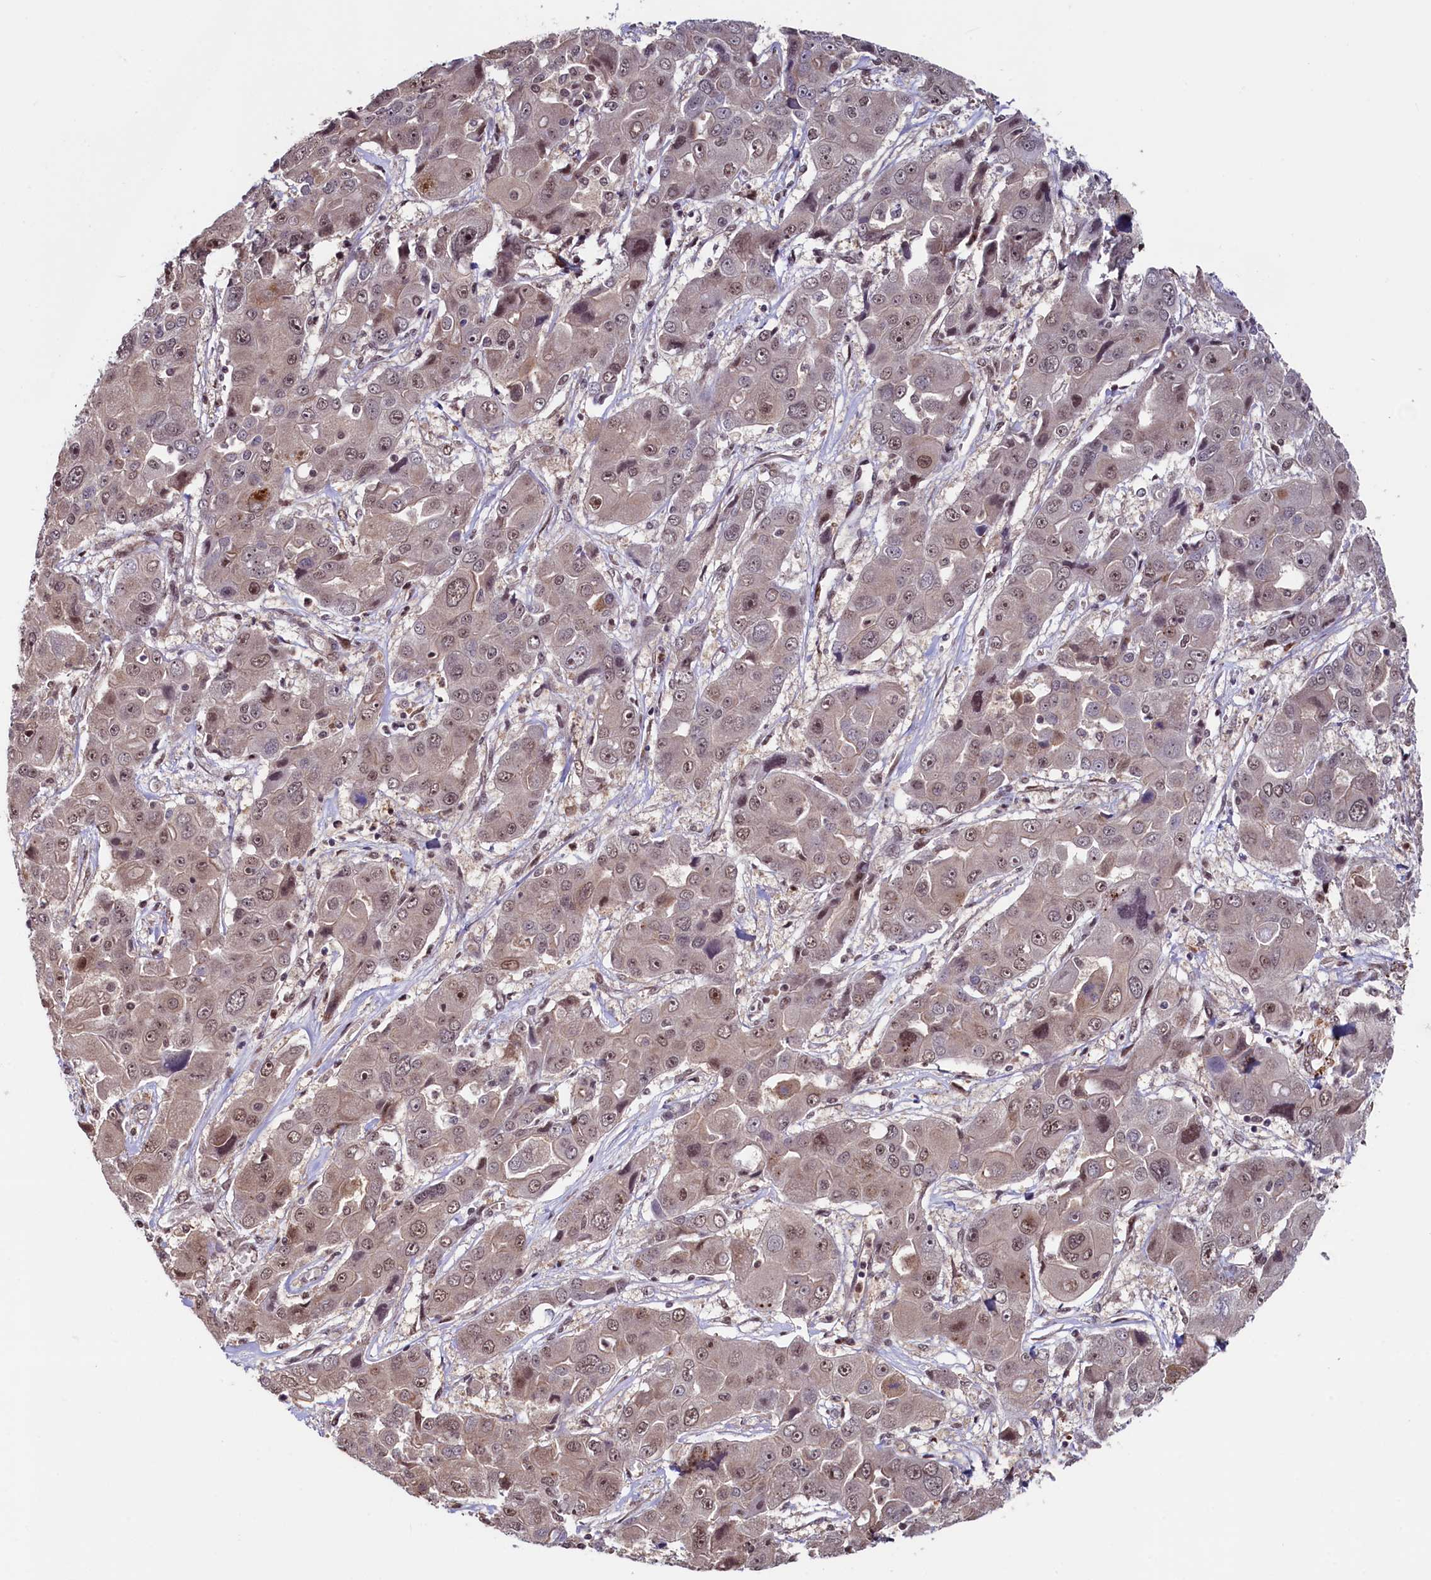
{"staining": {"intensity": "weak", "quantity": ">75%", "location": "nuclear"}, "tissue": "liver cancer", "cell_type": "Tumor cells", "image_type": "cancer", "snomed": [{"axis": "morphology", "description": "Cholangiocarcinoma"}, {"axis": "topography", "description": "Liver"}], "caption": "This micrograph exhibits cholangiocarcinoma (liver) stained with IHC to label a protein in brown. The nuclear of tumor cells show weak positivity for the protein. Nuclei are counter-stained blue.", "gene": "LEO1", "patient": {"sex": "male", "age": 67}}